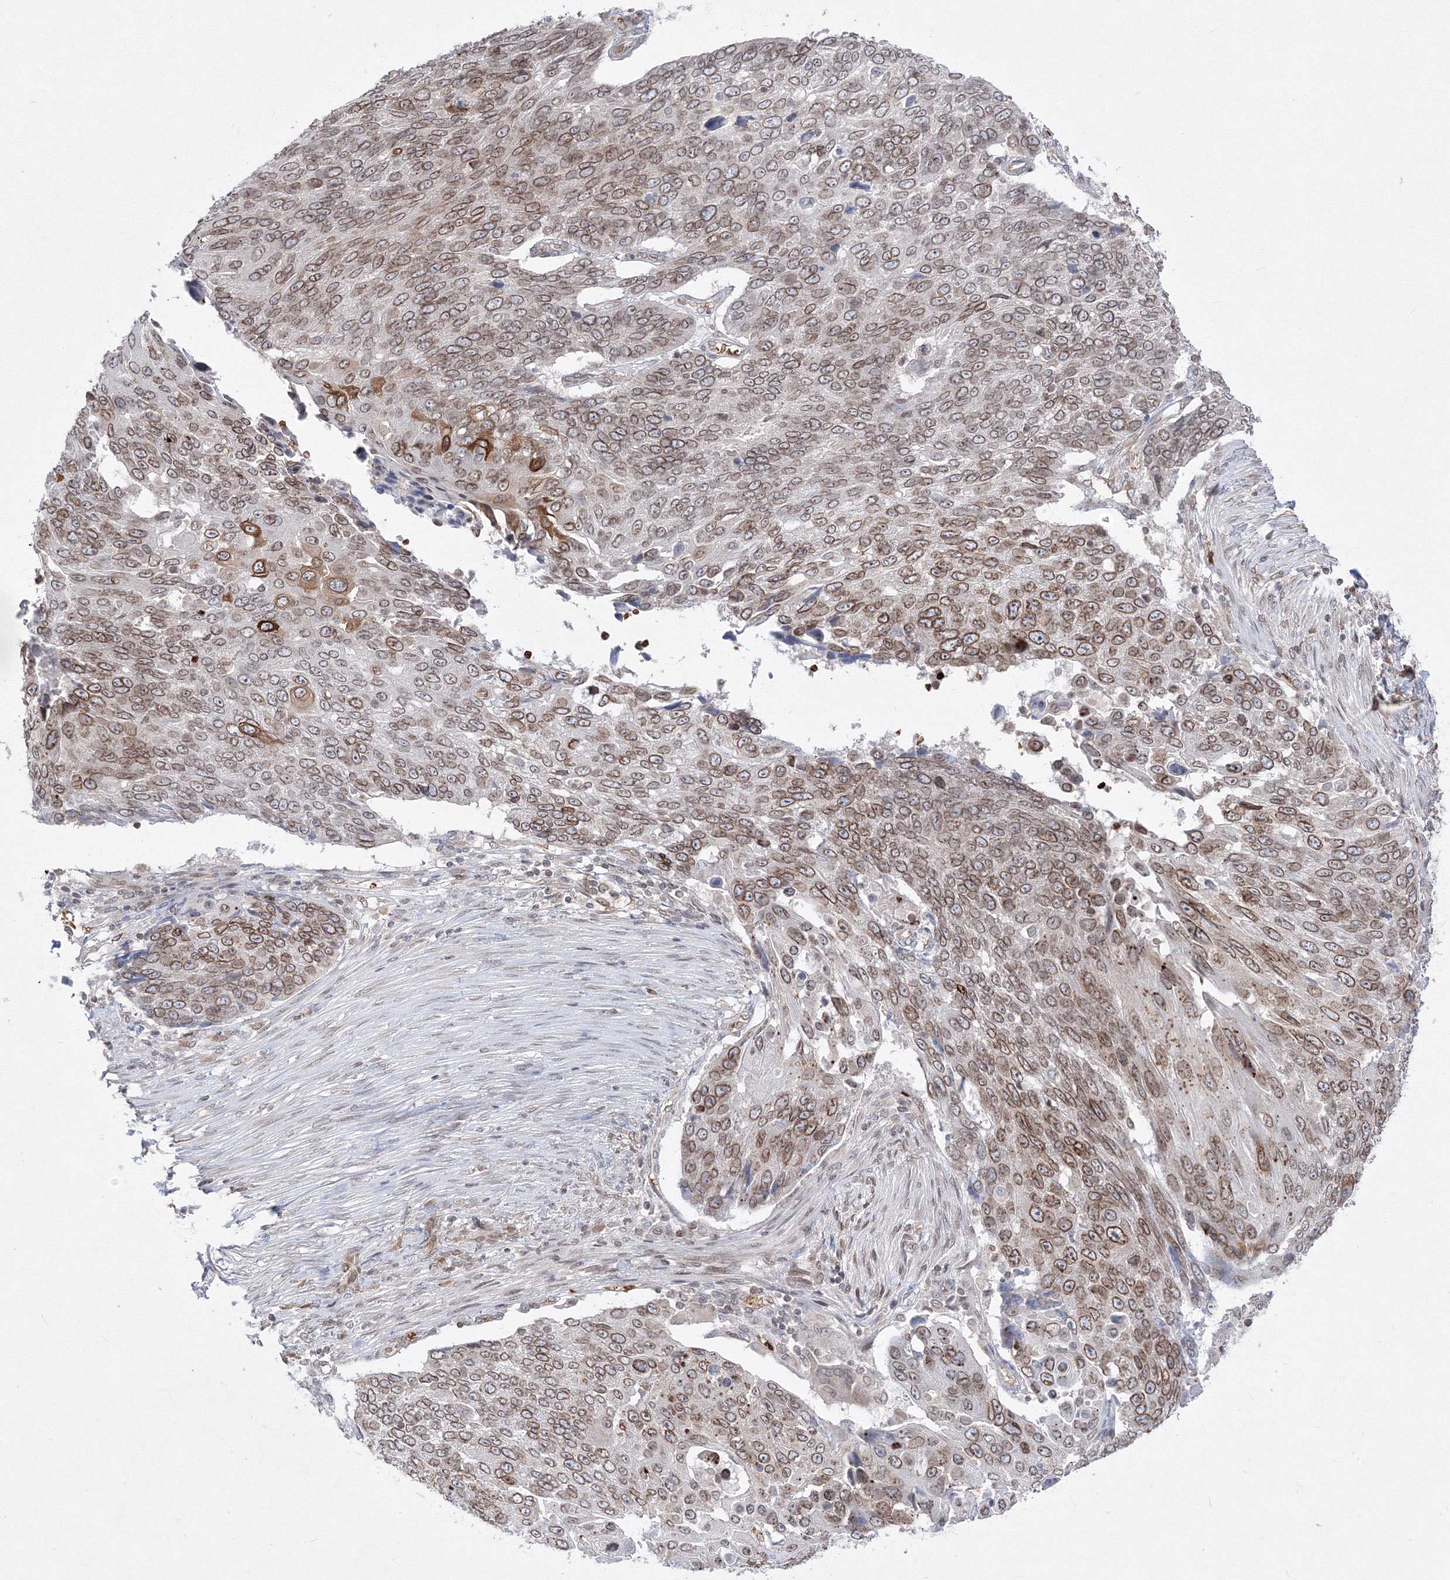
{"staining": {"intensity": "moderate", "quantity": ">75%", "location": "cytoplasmic/membranous,nuclear"}, "tissue": "lung cancer", "cell_type": "Tumor cells", "image_type": "cancer", "snomed": [{"axis": "morphology", "description": "Squamous cell carcinoma, NOS"}, {"axis": "topography", "description": "Lung"}], "caption": "The micrograph displays staining of lung cancer (squamous cell carcinoma), revealing moderate cytoplasmic/membranous and nuclear protein positivity (brown color) within tumor cells.", "gene": "DNAJB2", "patient": {"sex": "male", "age": 66}}